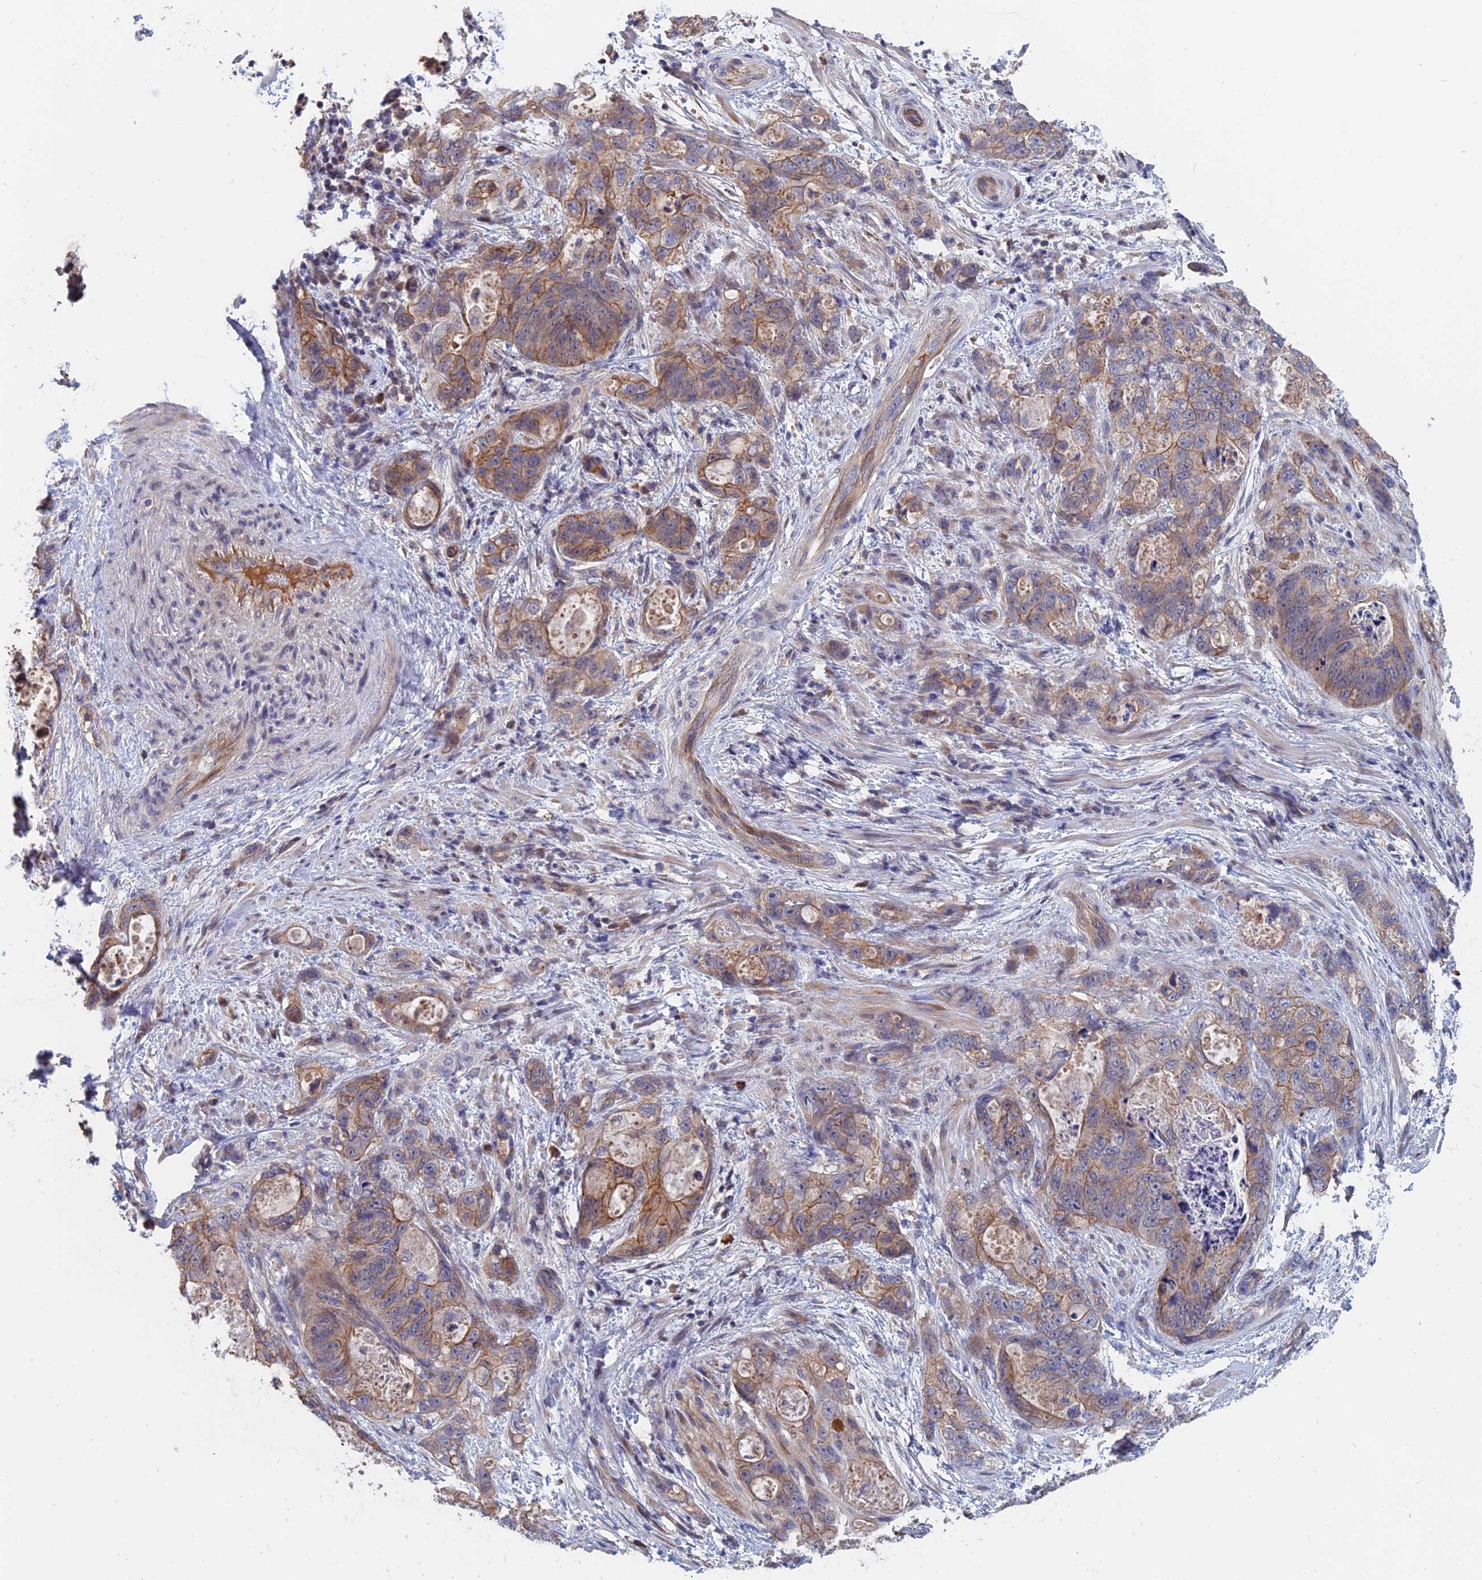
{"staining": {"intensity": "moderate", "quantity": "<25%", "location": "cytoplasmic/membranous"}, "tissue": "stomach cancer", "cell_type": "Tumor cells", "image_type": "cancer", "snomed": [{"axis": "morphology", "description": "Normal tissue, NOS"}, {"axis": "morphology", "description": "Adenocarcinoma, NOS"}, {"axis": "topography", "description": "Stomach"}], "caption": "There is low levels of moderate cytoplasmic/membranous expression in tumor cells of stomach cancer, as demonstrated by immunohistochemical staining (brown color).", "gene": "SLC33A1", "patient": {"sex": "female", "age": 89}}